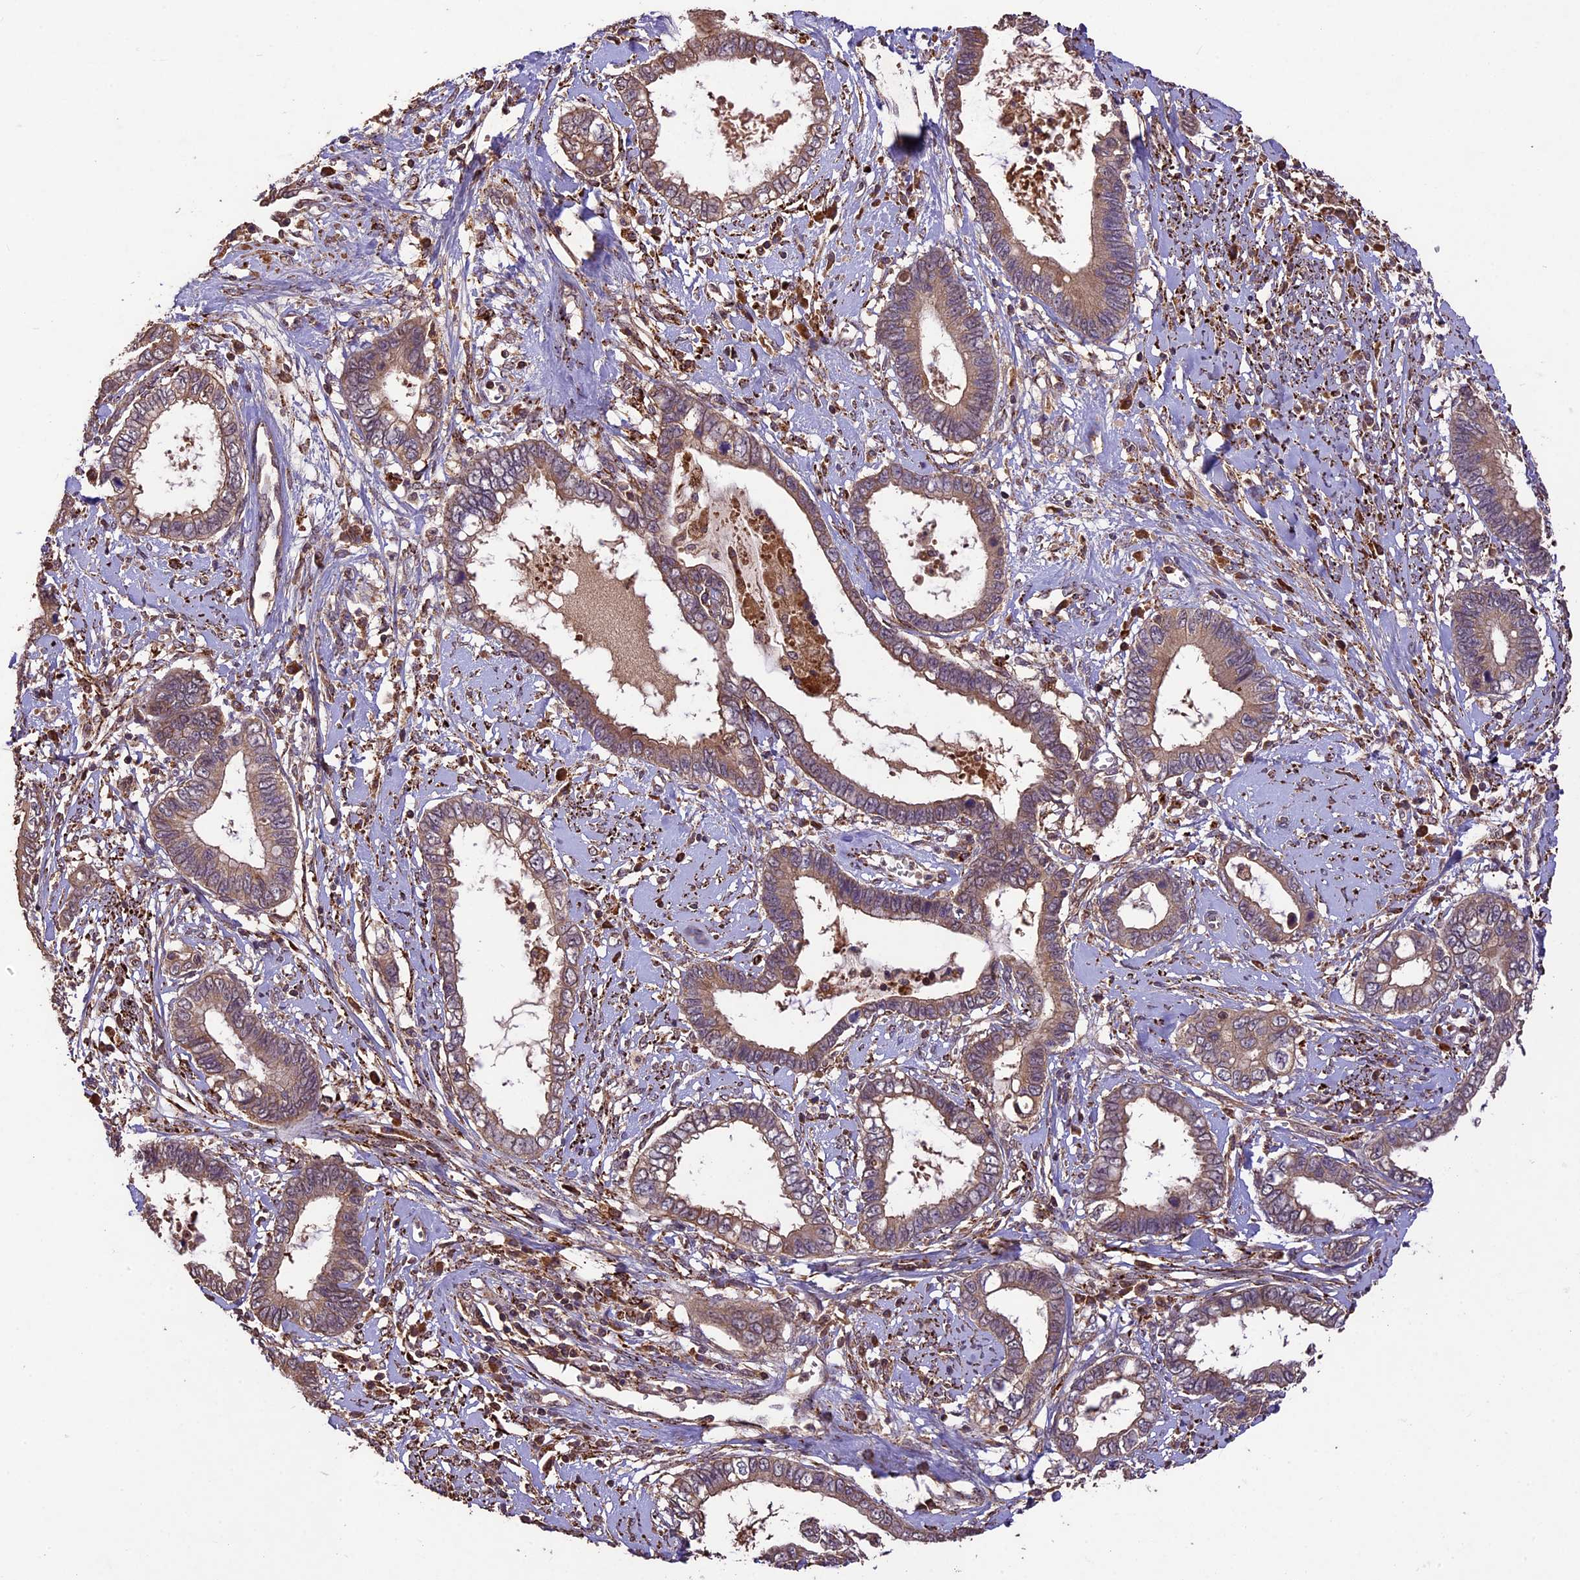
{"staining": {"intensity": "weak", "quantity": ">75%", "location": "cytoplasmic/membranous"}, "tissue": "cervical cancer", "cell_type": "Tumor cells", "image_type": "cancer", "snomed": [{"axis": "morphology", "description": "Adenocarcinoma, NOS"}, {"axis": "topography", "description": "Cervix"}], "caption": "Immunohistochemical staining of cervical cancer (adenocarcinoma) demonstrates weak cytoplasmic/membranous protein expression in about >75% of tumor cells.", "gene": "CRLF1", "patient": {"sex": "female", "age": 44}}